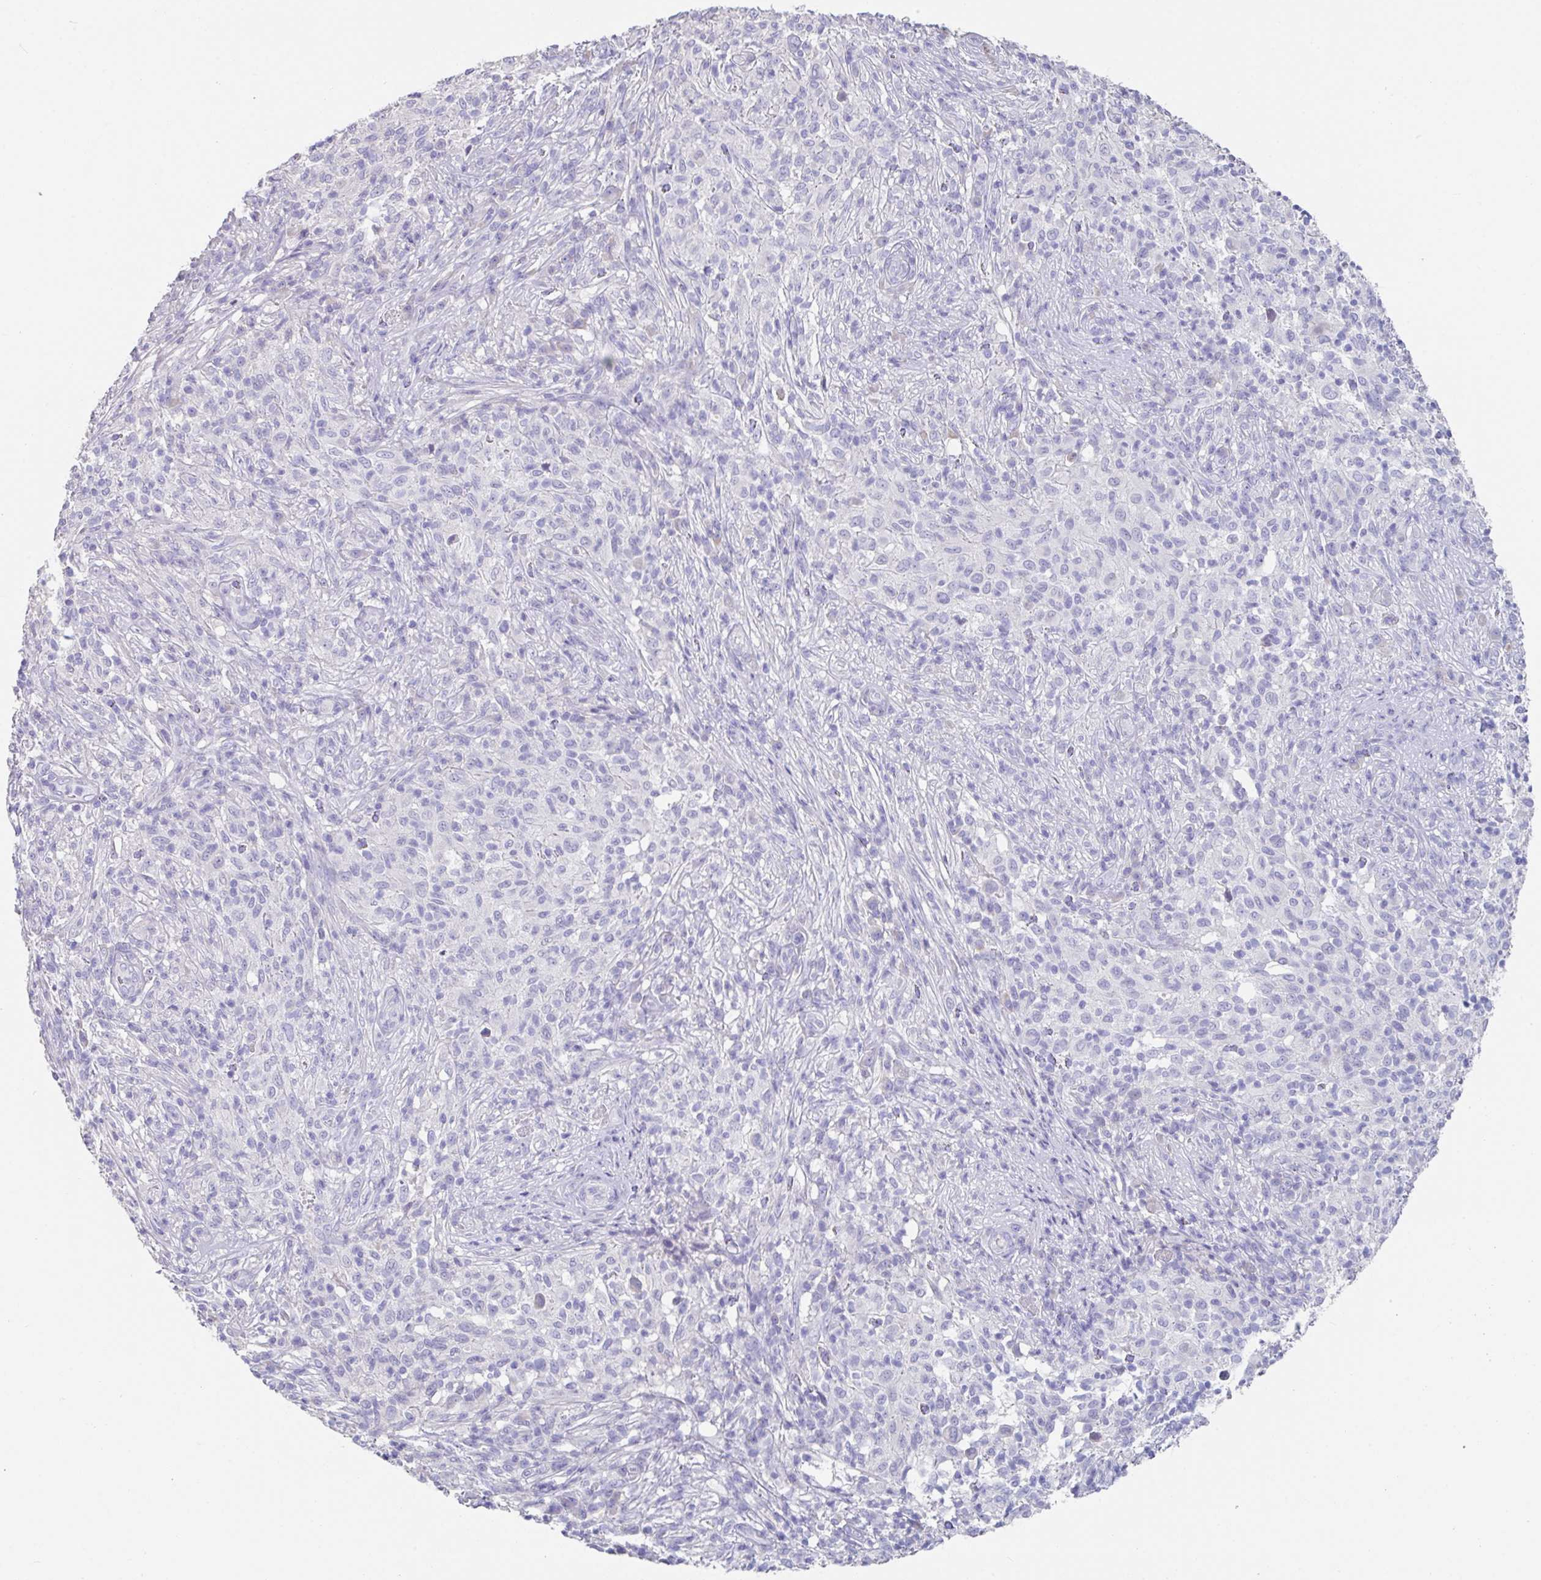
{"staining": {"intensity": "negative", "quantity": "none", "location": "none"}, "tissue": "melanoma", "cell_type": "Tumor cells", "image_type": "cancer", "snomed": [{"axis": "morphology", "description": "Malignant melanoma, NOS"}, {"axis": "topography", "description": "Skin"}], "caption": "Immunohistochemical staining of human melanoma demonstrates no significant staining in tumor cells. Nuclei are stained in blue.", "gene": "SLC44A4", "patient": {"sex": "male", "age": 66}}